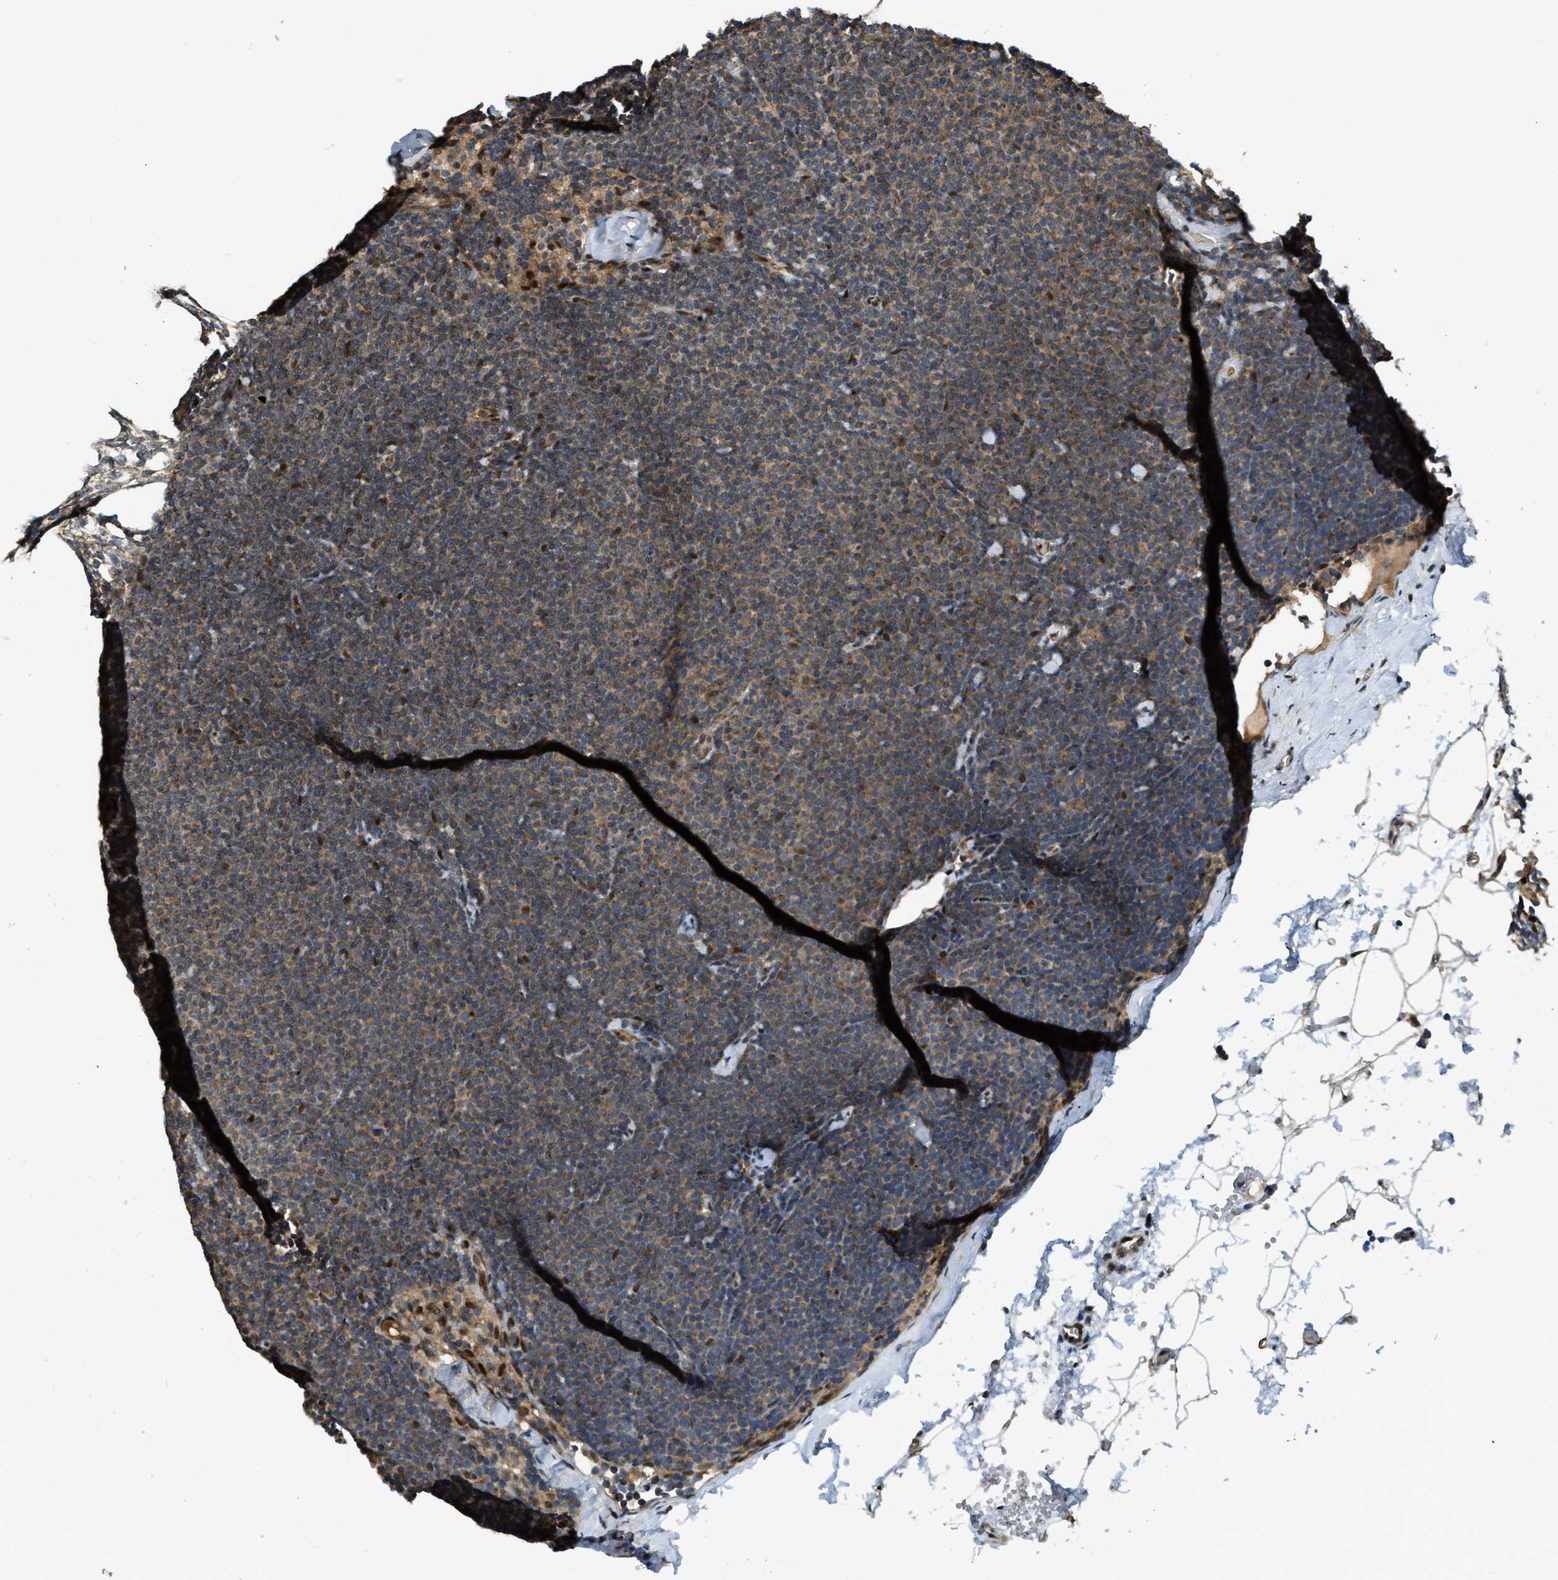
{"staining": {"intensity": "weak", "quantity": ">75%", "location": "cytoplasmic/membranous,nuclear"}, "tissue": "lymphoma", "cell_type": "Tumor cells", "image_type": "cancer", "snomed": [{"axis": "morphology", "description": "Malignant lymphoma, non-Hodgkin's type, Low grade"}, {"axis": "topography", "description": "Lymph node"}], "caption": "Immunohistochemistry (IHC) of low-grade malignant lymphoma, non-Hodgkin's type displays low levels of weak cytoplasmic/membranous and nuclear positivity in approximately >75% of tumor cells.", "gene": "TRAPPC14", "patient": {"sex": "female", "age": 53}}